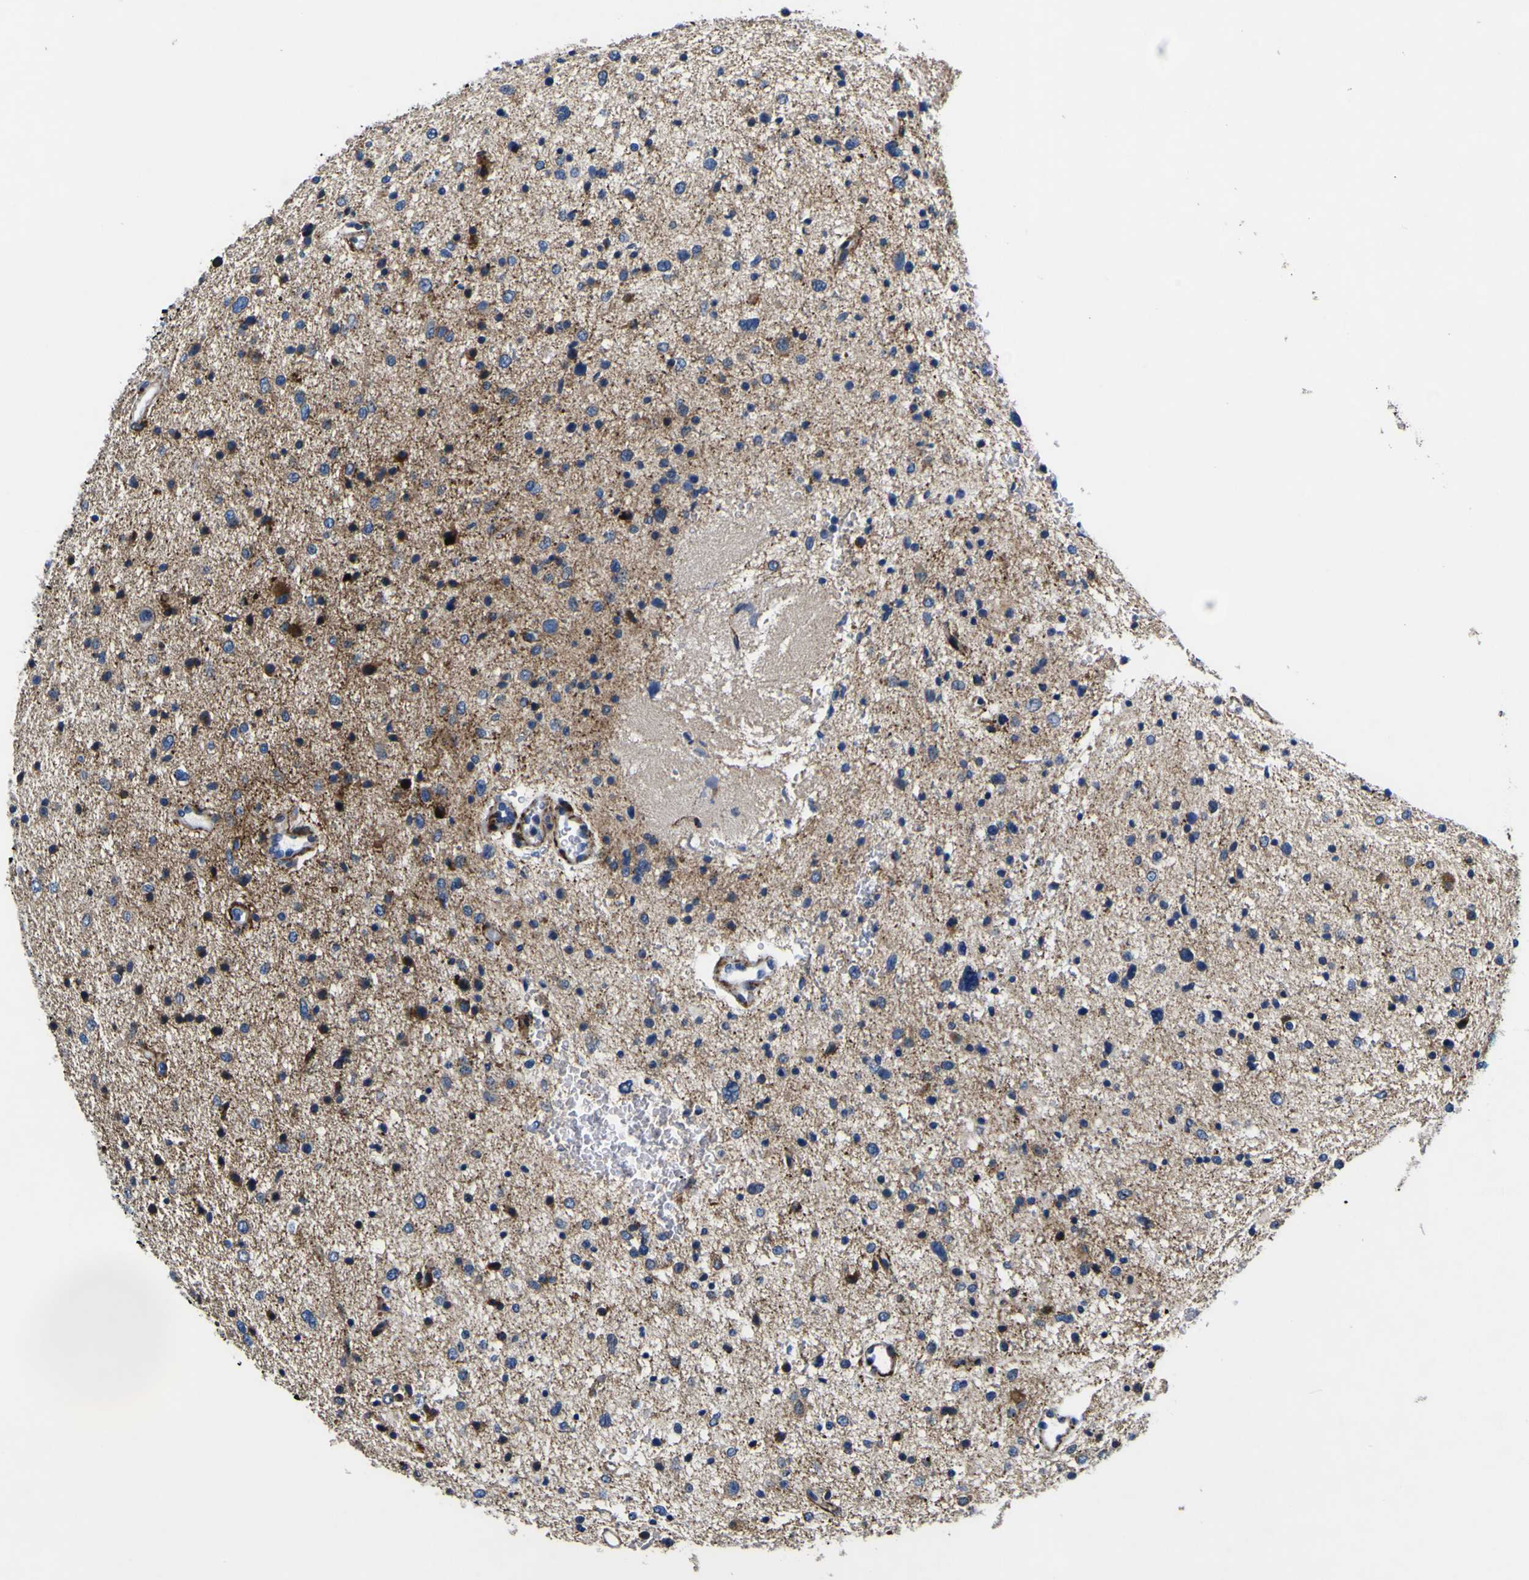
{"staining": {"intensity": "moderate", "quantity": "25%-75%", "location": "cytoplasmic/membranous"}, "tissue": "glioma", "cell_type": "Tumor cells", "image_type": "cancer", "snomed": [{"axis": "morphology", "description": "Glioma, malignant, Low grade"}, {"axis": "topography", "description": "Brain"}], "caption": "This histopathology image demonstrates glioma stained with IHC to label a protein in brown. The cytoplasmic/membranous of tumor cells show moderate positivity for the protein. Nuclei are counter-stained blue.", "gene": "AGAP3", "patient": {"sex": "female", "age": 37}}